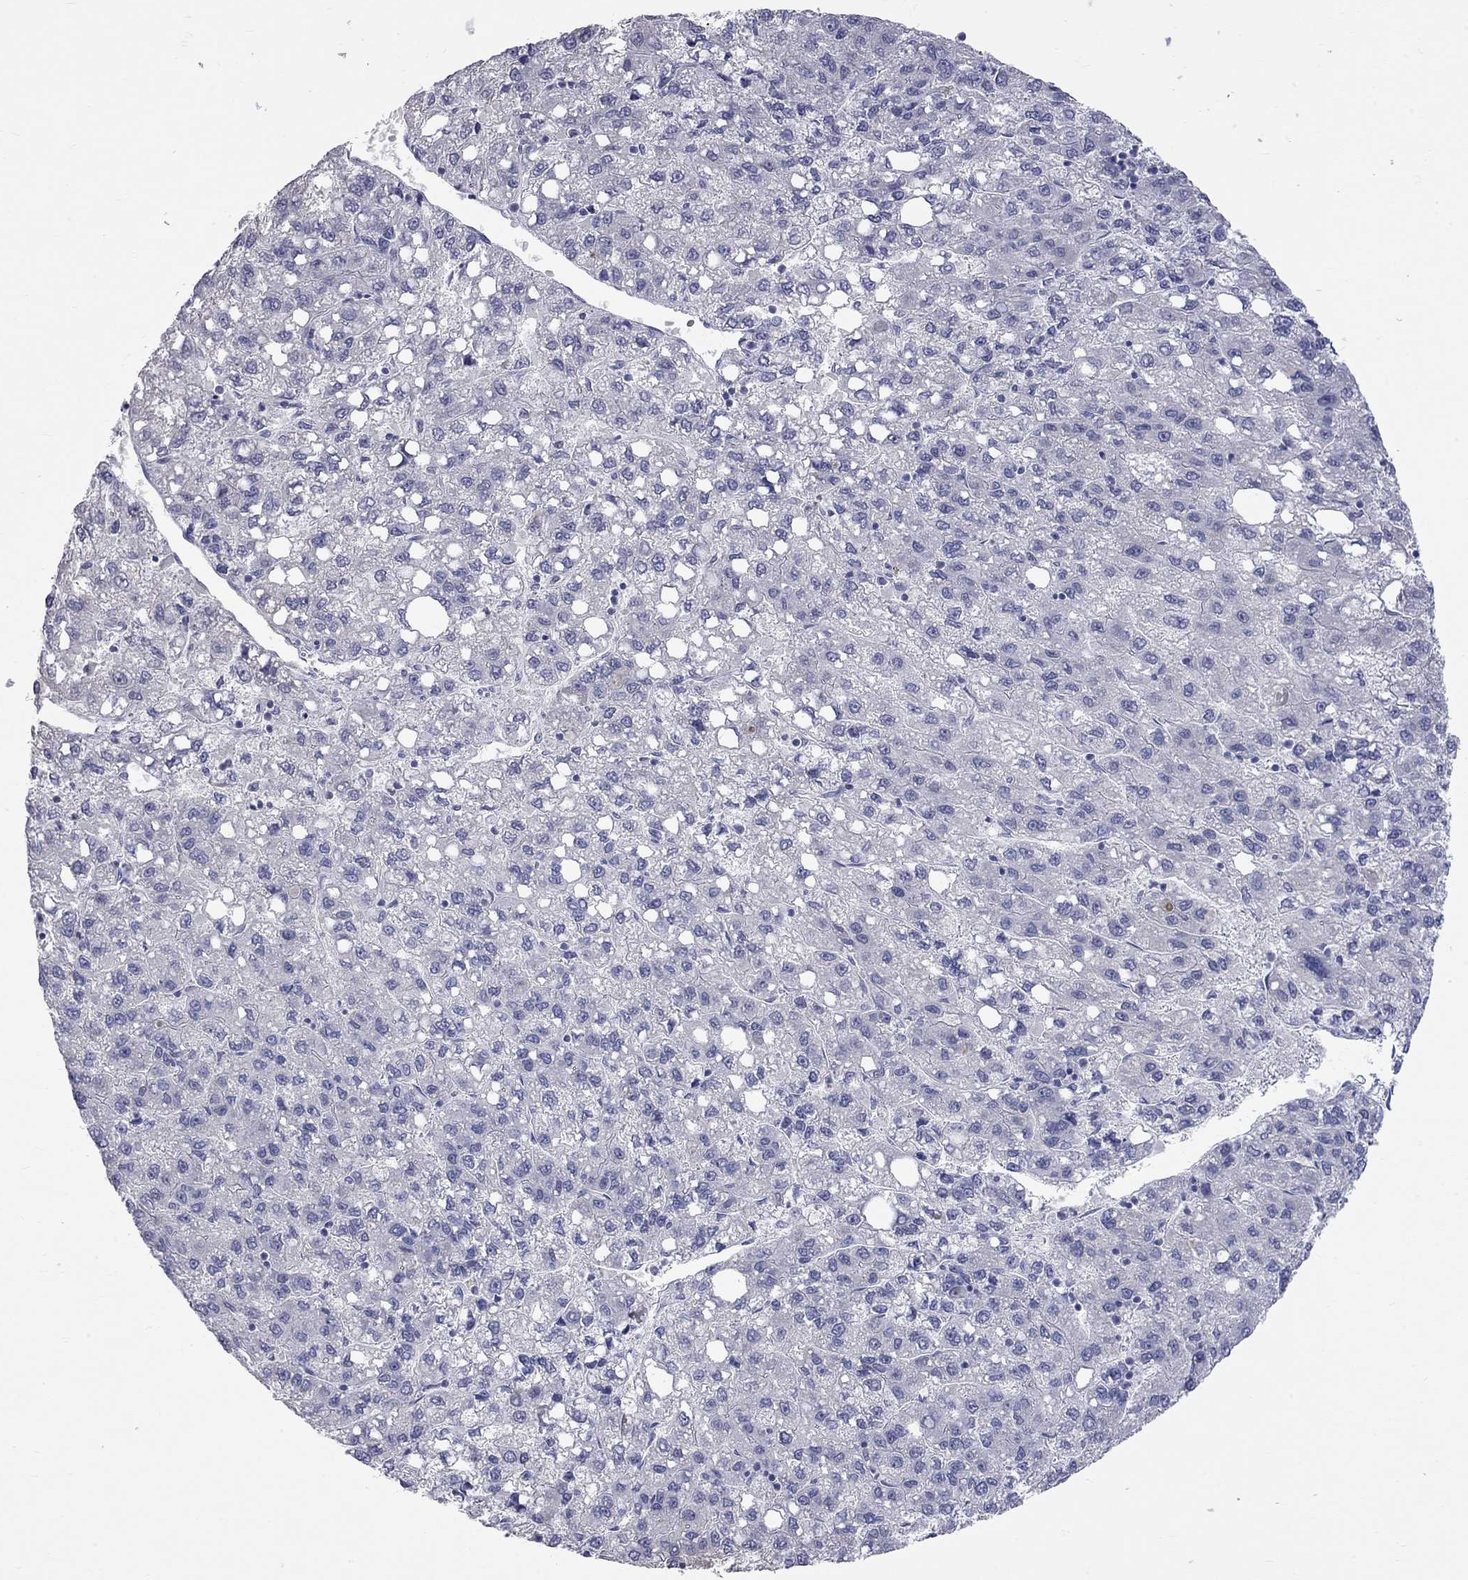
{"staining": {"intensity": "negative", "quantity": "none", "location": "none"}, "tissue": "liver cancer", "cell_type": "Tumor cells", "image_type": "cancer", "snomed": [{"axis": "morphology", "description": "Carcinoma, Hepatocellular, NOS"}, {"axis": "topography", "description": "Liver"}], "caption": "This is an immunohistochemistry histopathology image of liver cancer (hepatocellular carcinoma). There is no staining in tumor cells.", "gene": "OPRK1", "patient": {"sex": "female", "age": 82}}